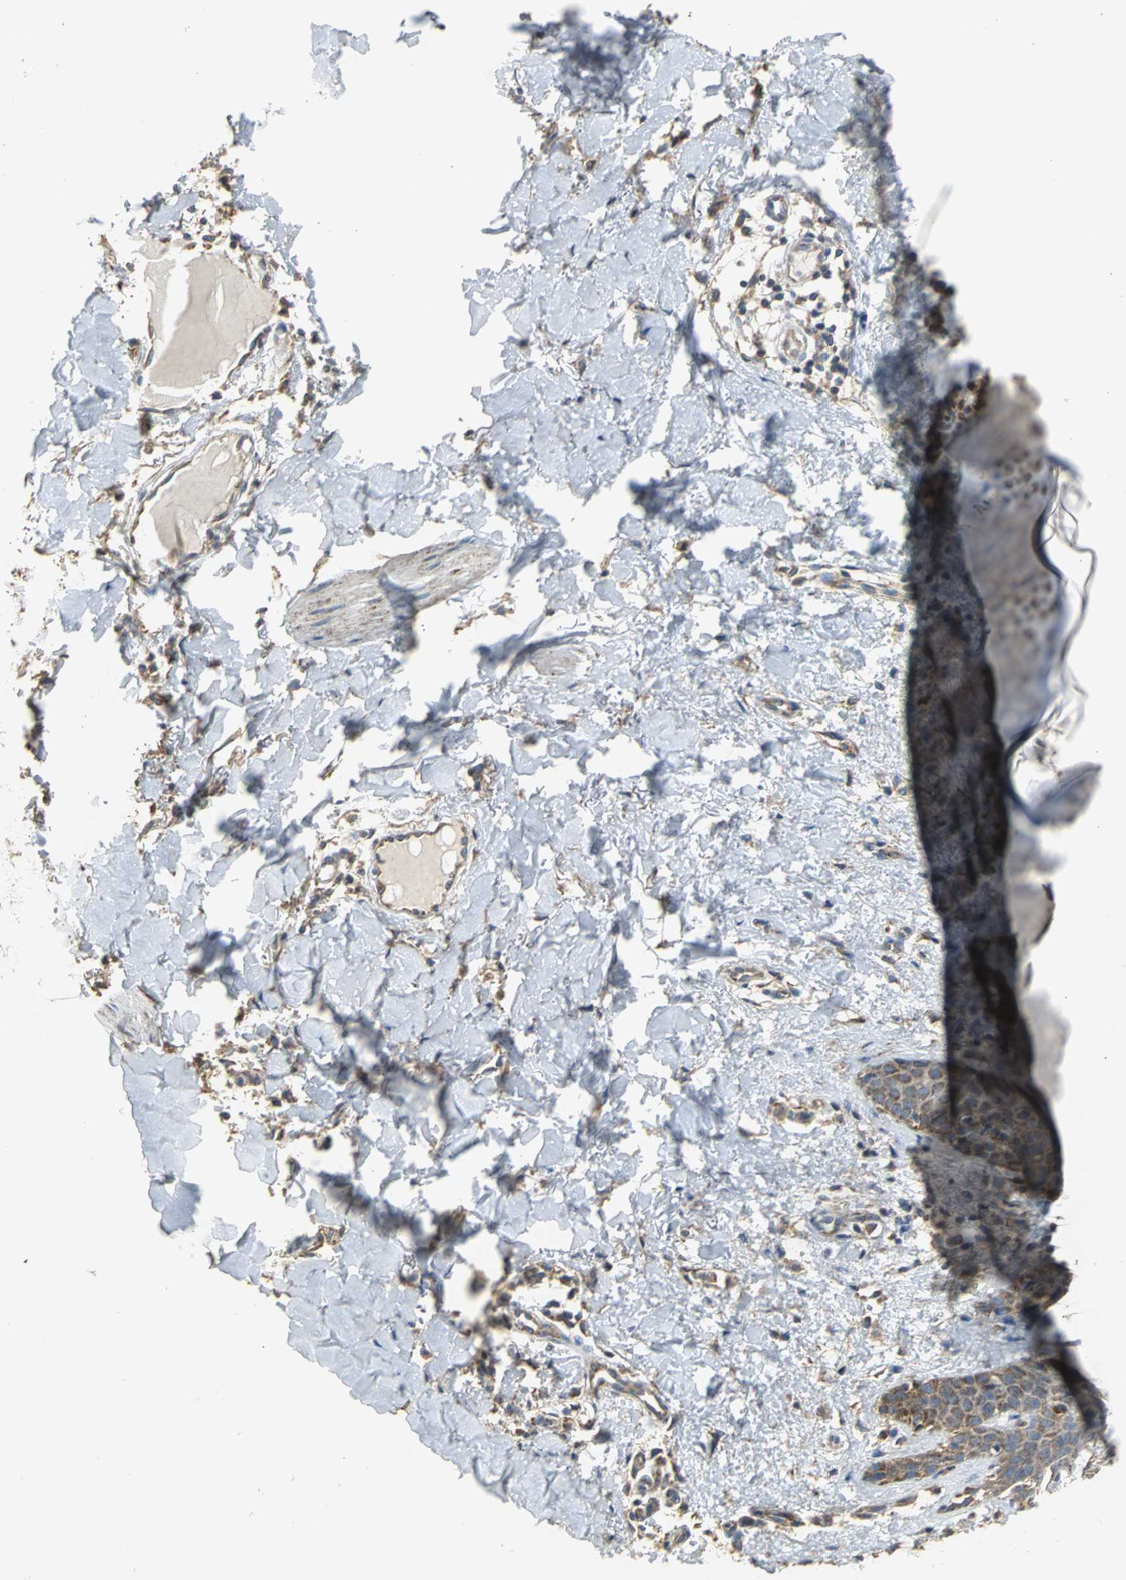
{"staining": {"intensity": "strong", "quantity": "25%-75%", "location": "cytoplasmic/membranous"}, "tissue": "skin cancer", "cell_type": "Tumor cells", "image_type": "cancer", "snomed": [{"axis": "morphology", "description": "Basal cell carcinoma"}, {"axis": "topography", "description": "Skin"}], "caption": "Strong cytoplasmic/membranous positivity is identified in about 25%-75% of tumor cells in skin cancer (basal cell carcinoma). (brown staining indicates protein expression, while blue staining denotes nuclei).", "gene": "NDUFB5", "patient": {"sex": "male", "age": 67}}